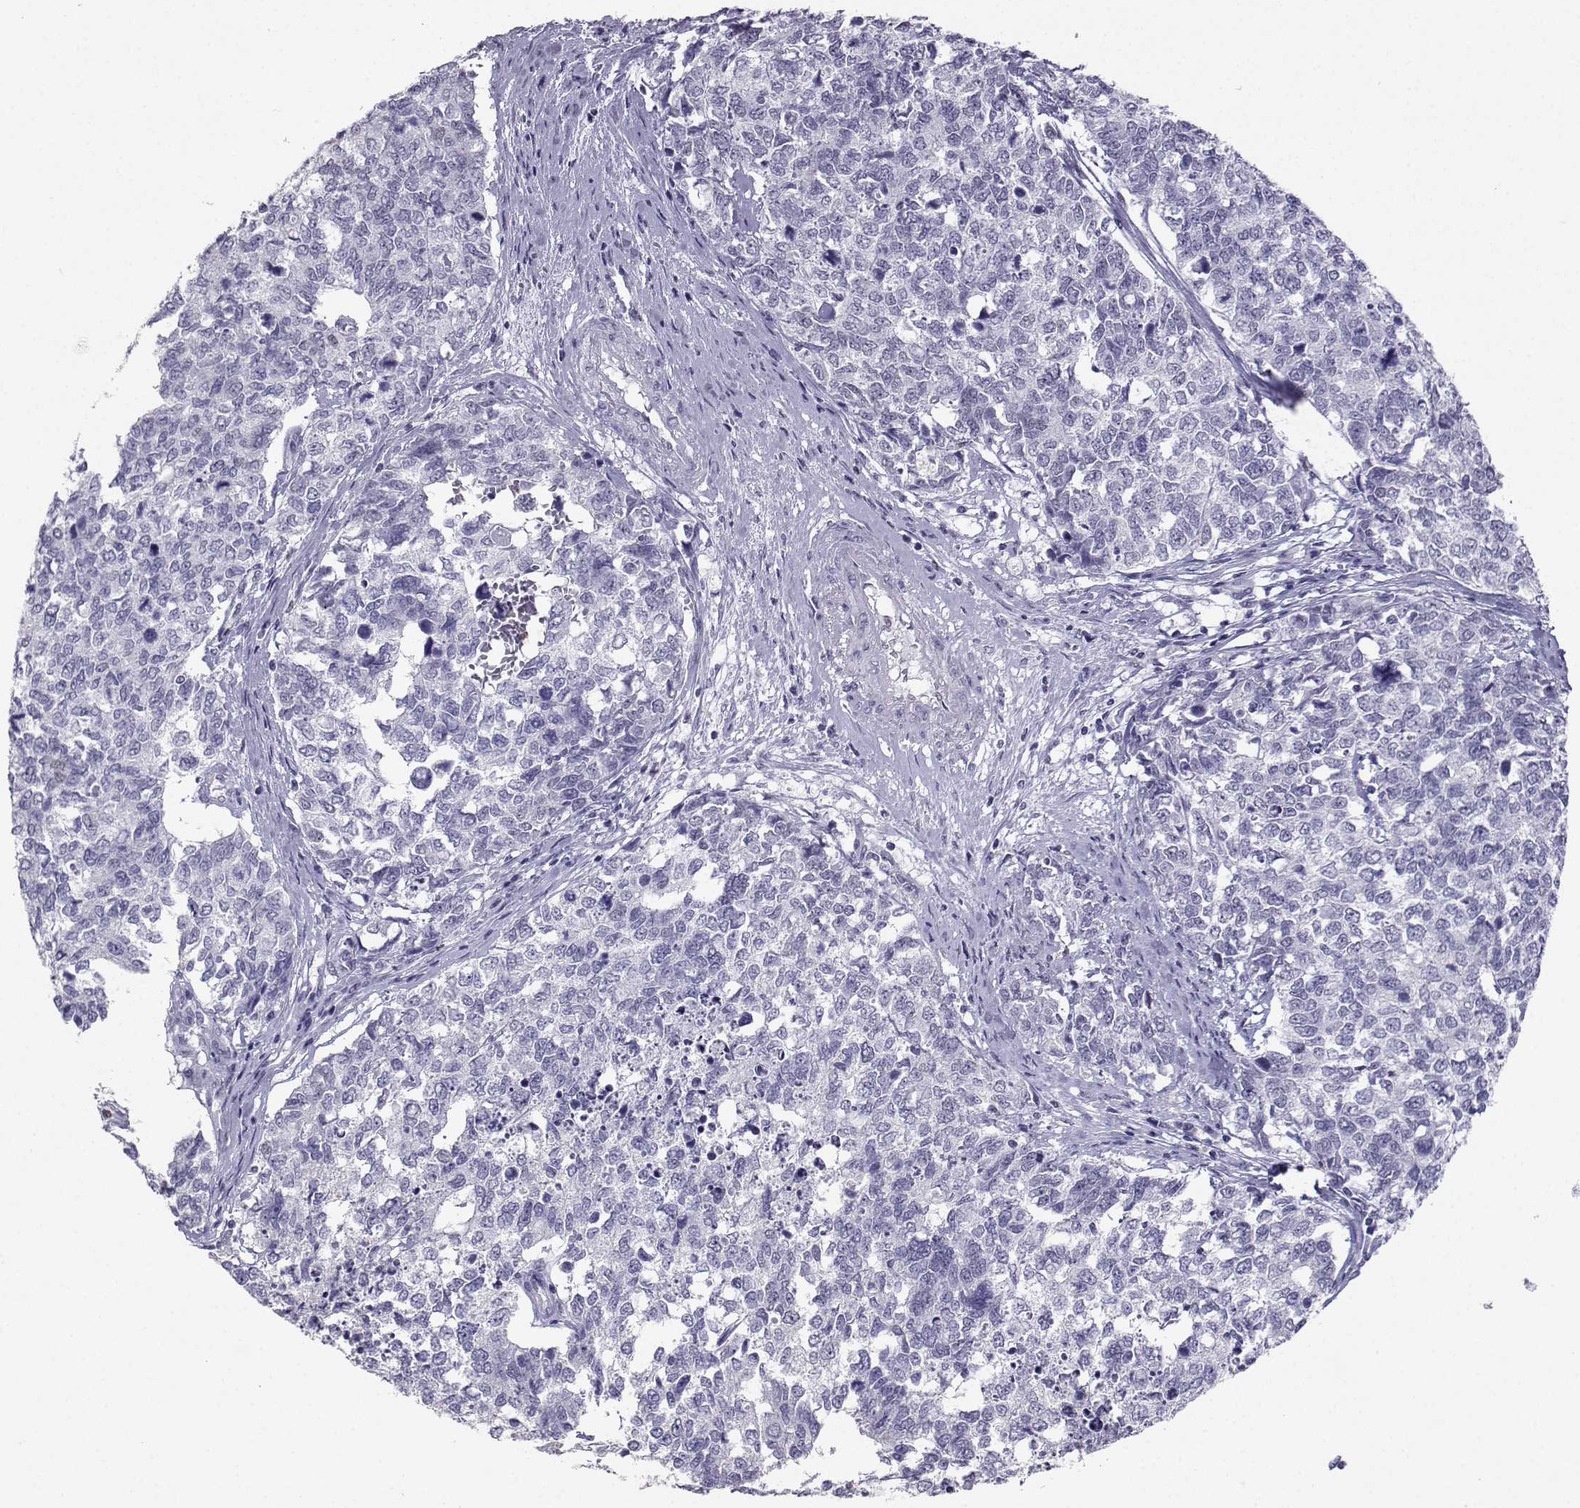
{"staining": {"intensity": "negative", "quantity": "none", "location": "none"}, "tissue": "cervical cancer", "cell_type": "Tumor cells", "image_type": "cancer", "snomed": [{"axis": "morphology", "description": "Squamous cell carcinoma, NOS"}, {"axis": "topography", "description": "Cervix"}], "caption": "High magnification brightfield microscopy of squamous cell carcinoma (cervical) stained with DAB (brown) and counterstained with hematoxylin (blue): tumor cells show no significant positivity.", "gene": "TEDC2", "patient": {"sex": "female", "age": 63}}